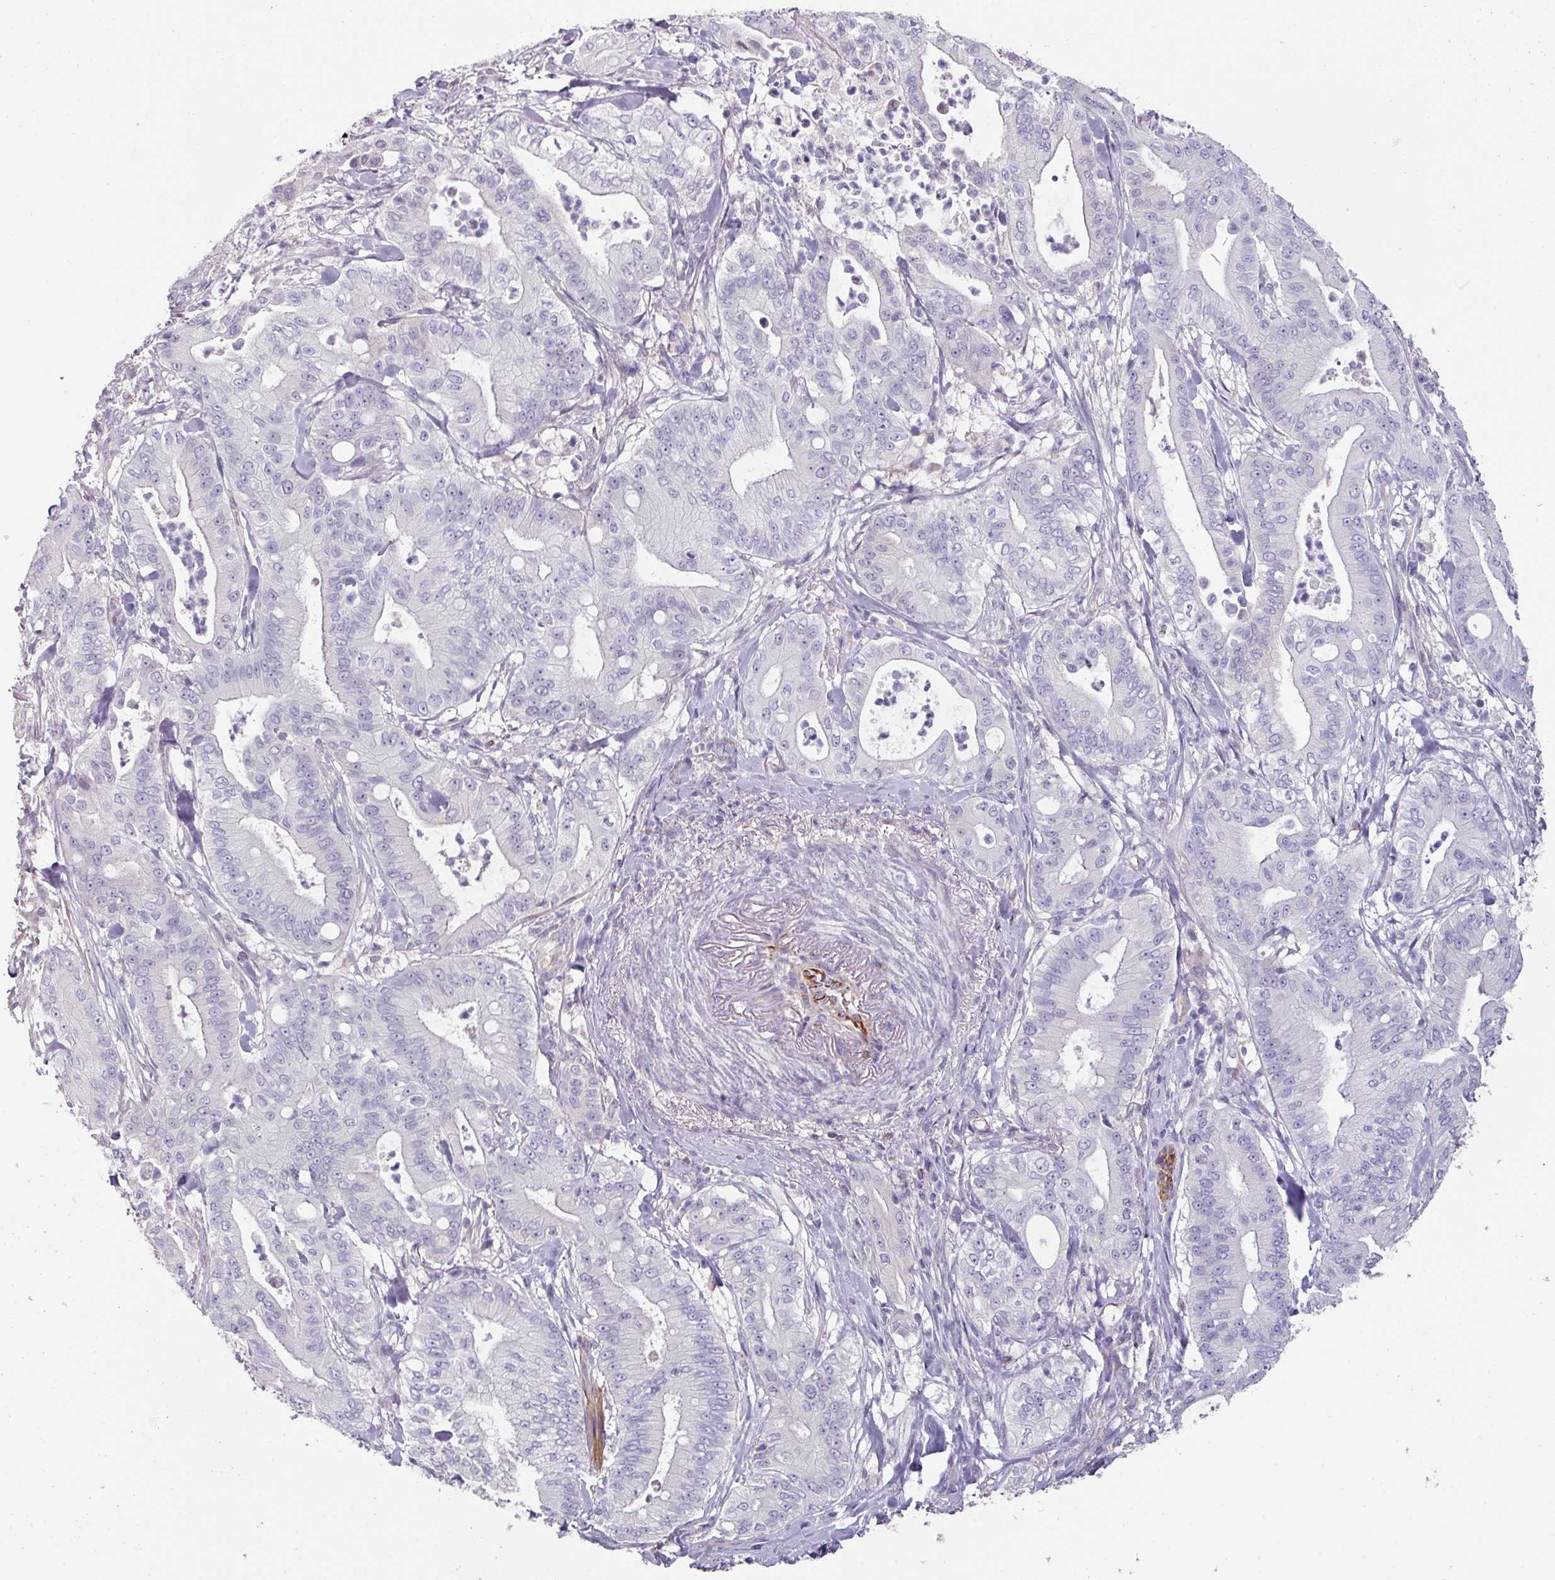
{"staining": {"intensity": "negative", "quantity": "none", "location": "none"}, "tissue": "pancreatic cancer", "cell_type": "Tumor cells", "image_type": "cancer", "snomed": [{"axis": "morphology", "description": "Adenocarcinoma, NOS"}, {"axis": "topography", "description": "Pancreas"}], "caption": "This is an IHC micrograph of human pancreatic adenocarcinoma. There is no staining in tumor cells.", "gene": "EYA3", "patient": {"sex": "male", "age": 71}}